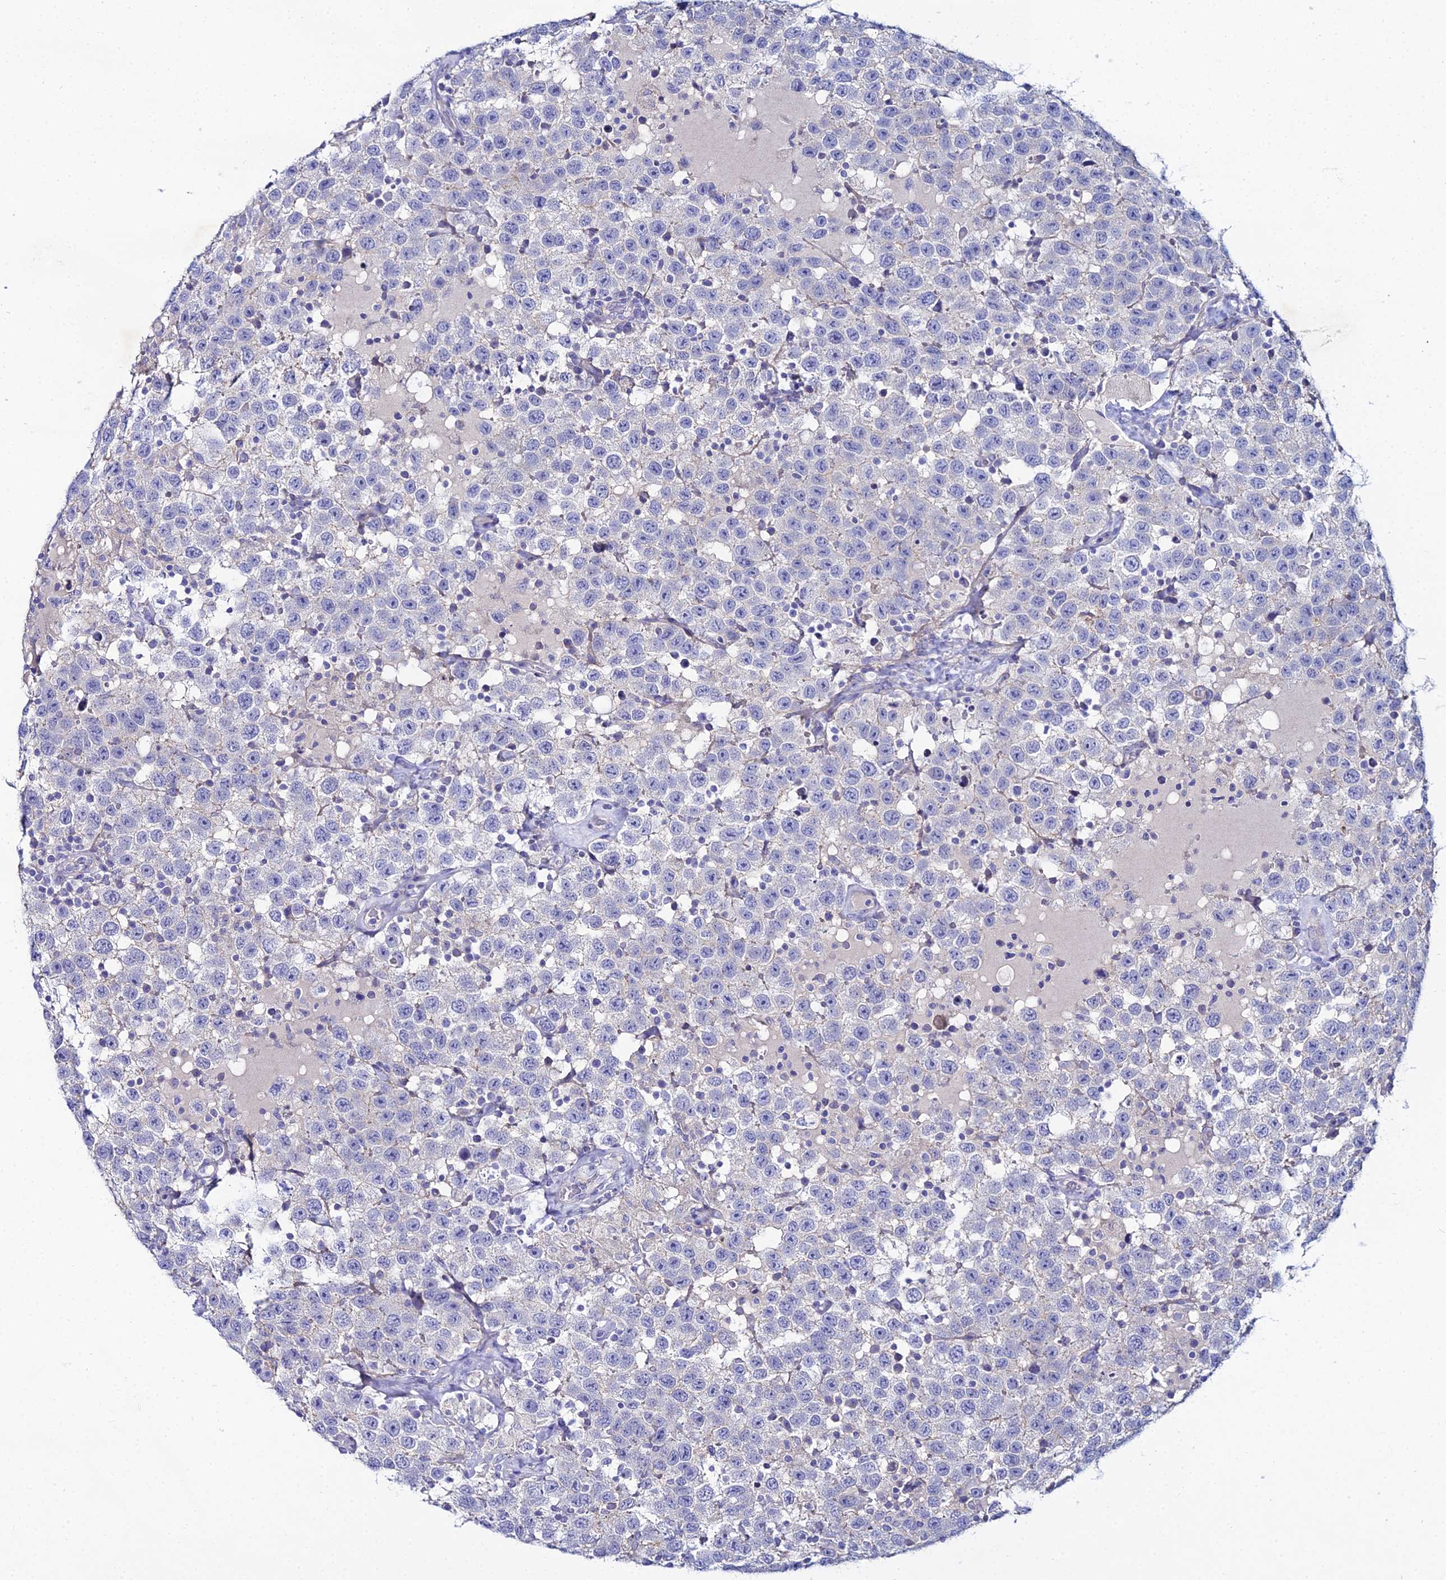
{"staining": {"intensity": "negative", "quantity": "none", "location": "none"}, "tissue": "testis cancer", "cell_type": "Tumor cells", "image_type": "cancer", "snomed": [{"axis": "morphology", "description": "Seminoma, NOS"}, {"axis": "topography", "description": "Testis"}], "caption": "Immunohistochemistry (IHC) of human testis cancer (seminoma) shows no staining in tumor cells.", "gene": "DHX34", "patient": {"sex": "male", "age": 41}}